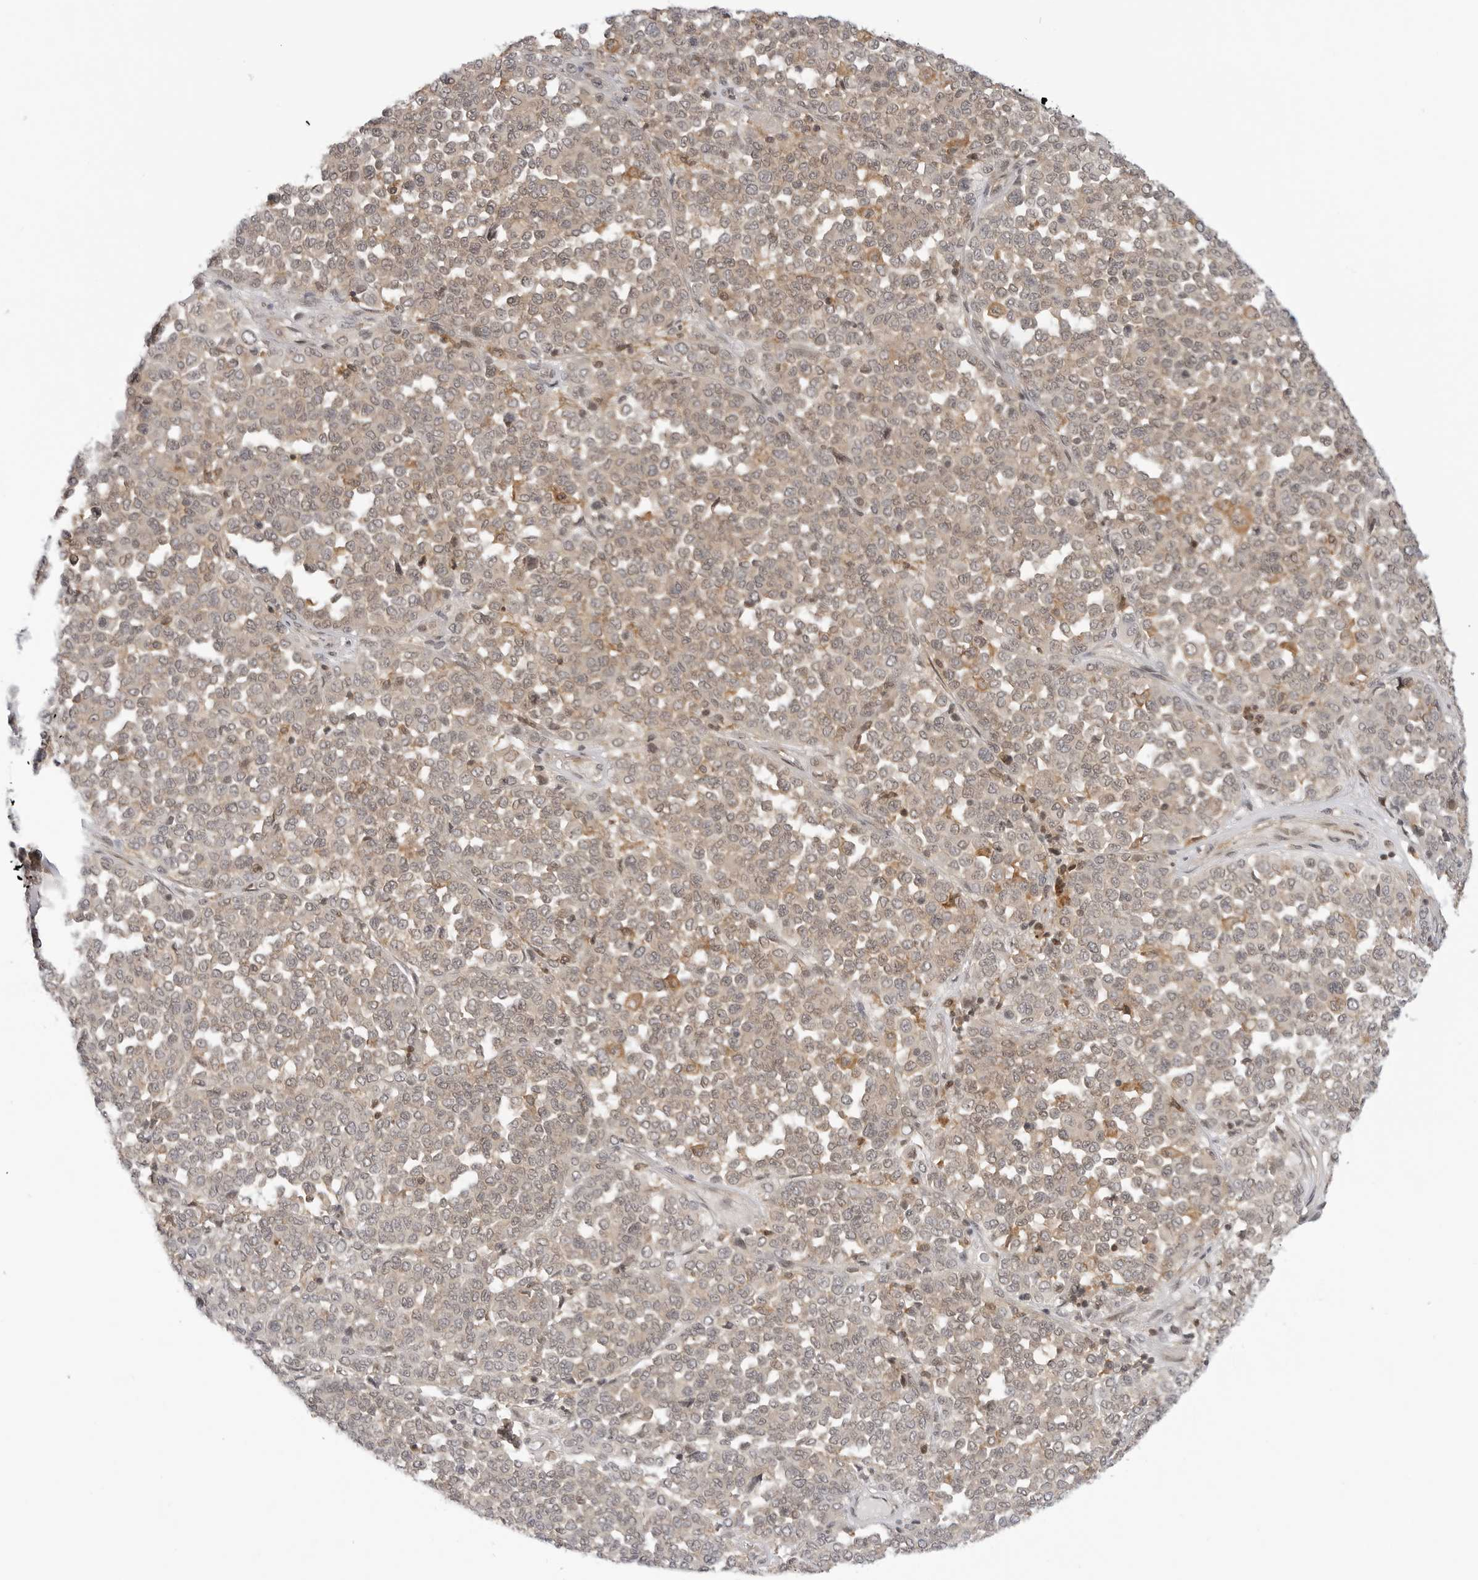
{"staining": {"intensity": "weak", "quantity": "25%-75%", "location": "cytoplasmic/membranous"}, "tissue": "melanoma", "cell_type": "Tumor cells", "image_type": "cancer", "snomed": [{"axis": "morphology", "description": "Malignant melanoma, Metastatic site"}, {"axis": "topography", "description": "Pancreas"}], "caption": "Brown immunohistochemical staining in malignant melanoma (metastatic site) demonstrates weak cytoplasmic/membranous staining in about 25%-75% of tumor cells.", "gene": "MAP2K5", "patient": {"sex": "female", "age": 30}}